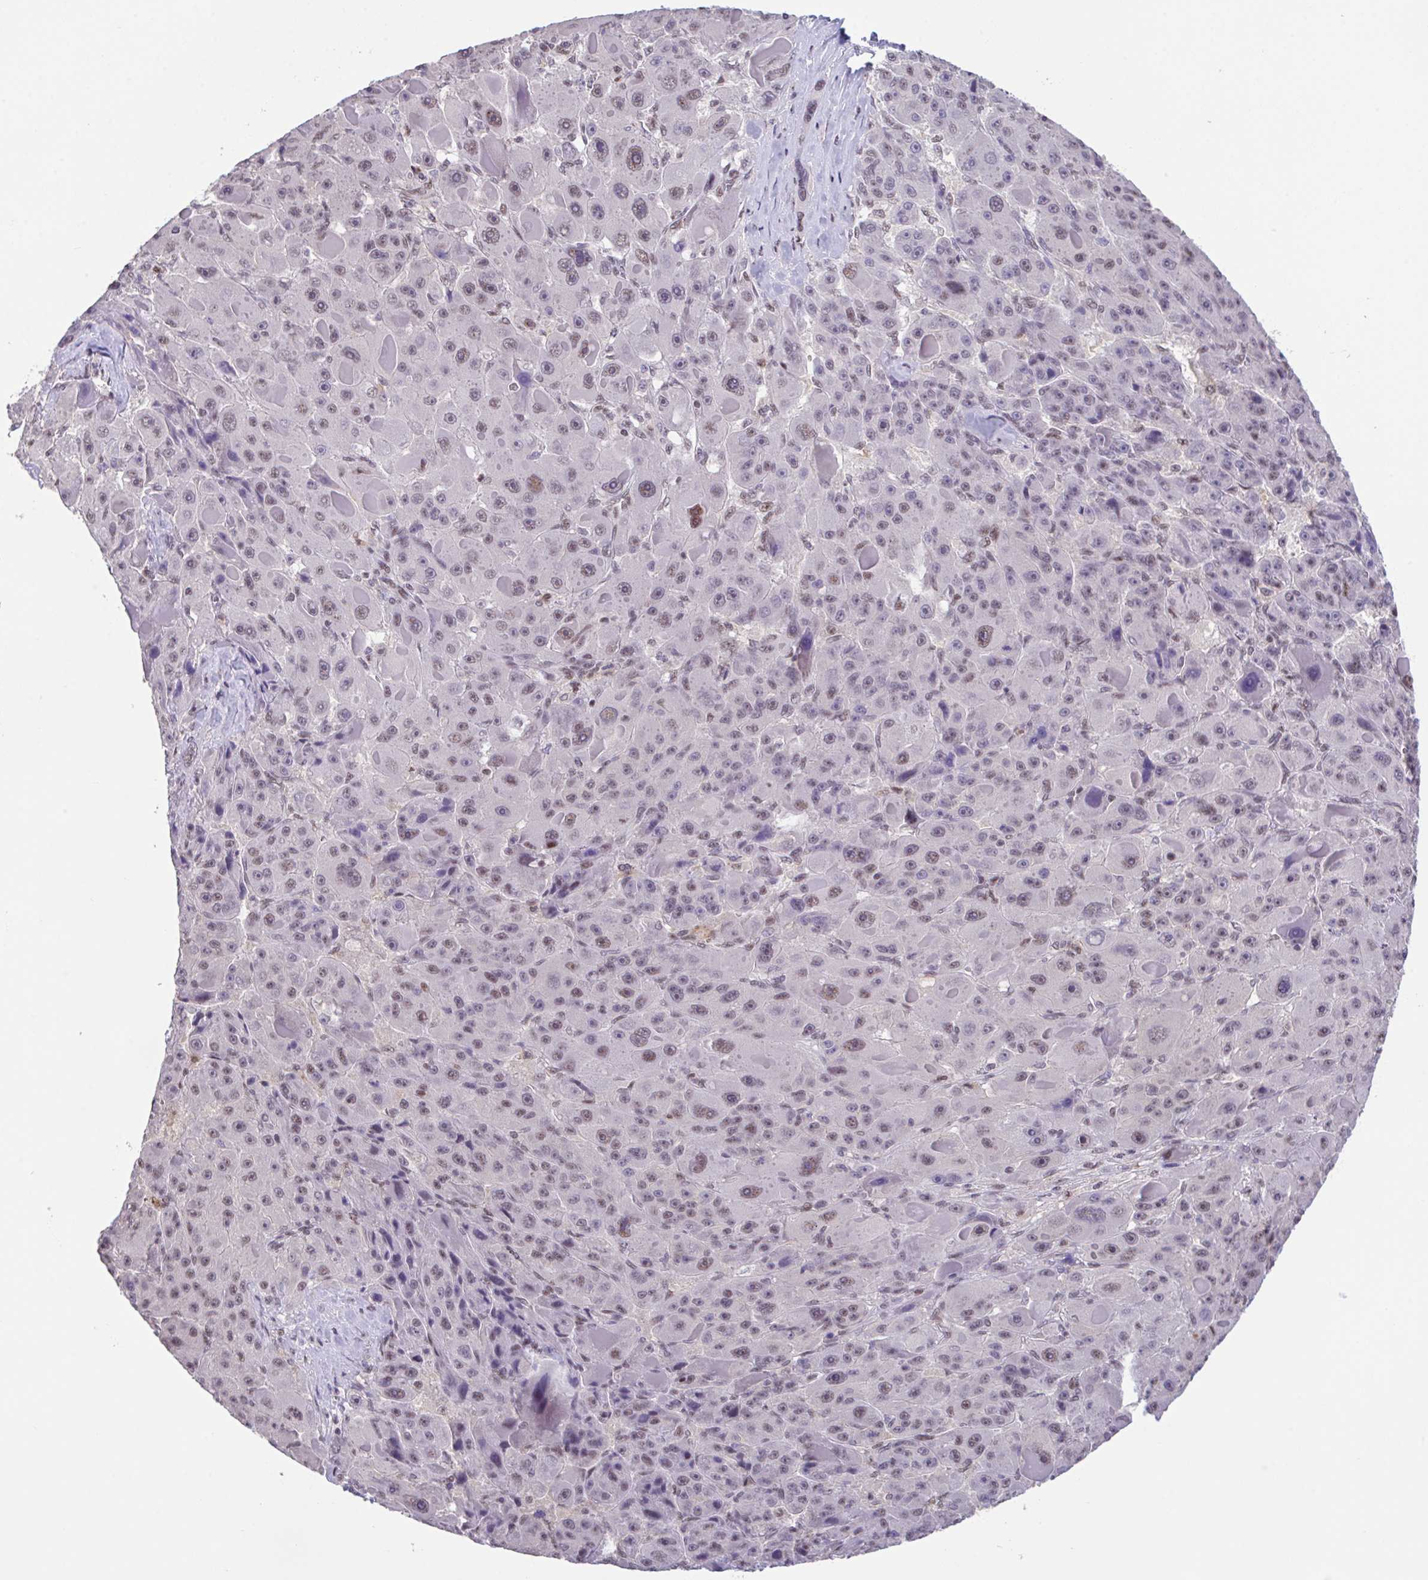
{"staining": {"intensity": "weak", "quantity": "25%-75%", "location": "nuclear"}, "tissue": "liver cancer", "cell_type": "Tumor cells", "image_type": "cancer", "snomed": [{"axis": "morphology", "description": "Carcinoma, Hepatocellular, NOS"}, {"axis": "topography", "description": "Liver"}], "caption": "A low amount of weak nuclear staining is appreciated in about 25%-75% of tumor cells in liver cancer (hepatocellular carcinoma) tissue.", "gene": "OR6K3", "patient": {"sex": "male", "age": 76}}